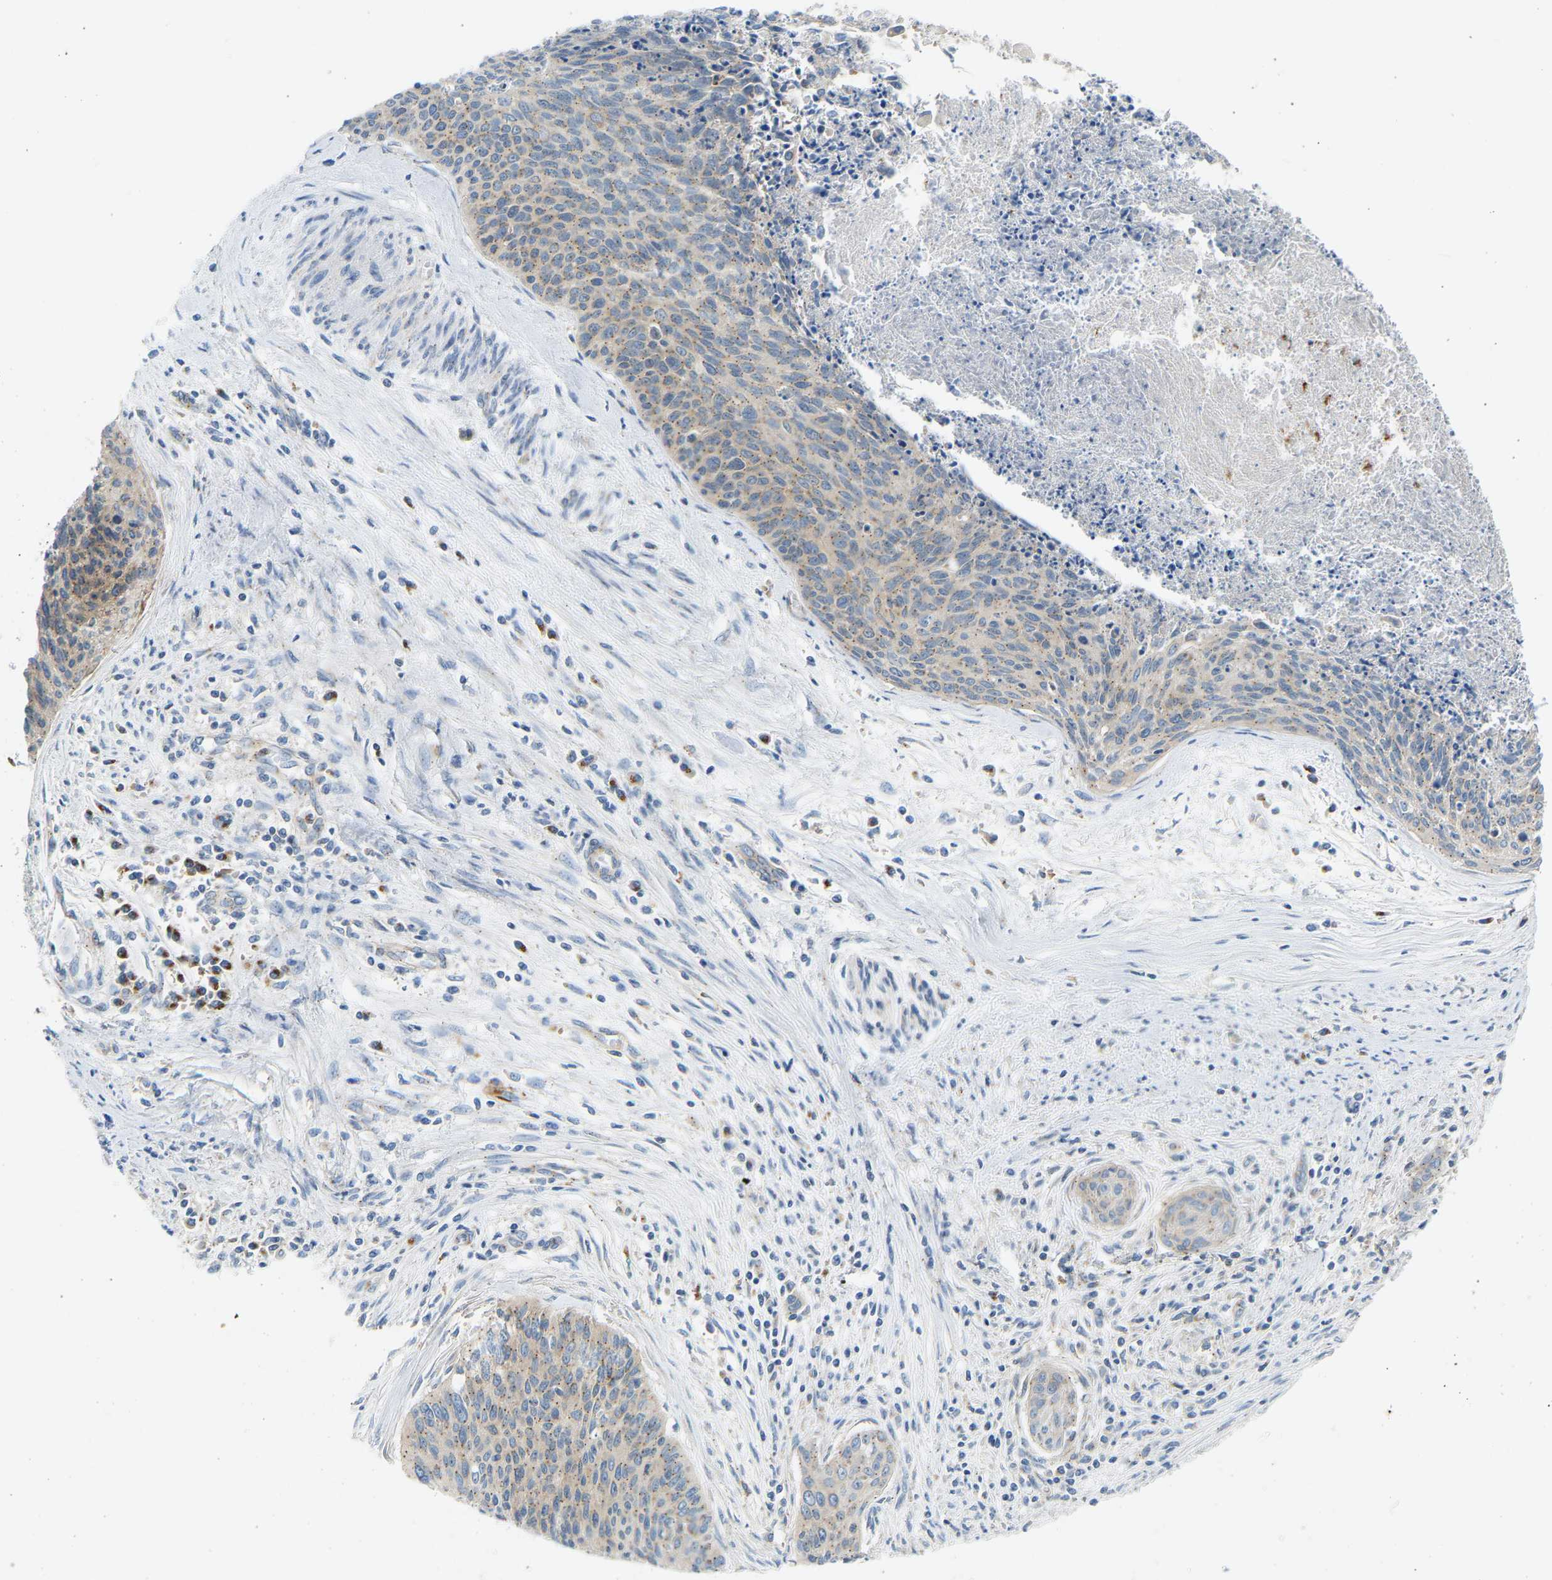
{"staining": {"intensity": "weak", "quantity": ">75%", "location": "cytoplasmic/membranous"}, "tissue": "cervical cancer", "cell_type": "Tumor cells", "image_type": "cancer", "snomed": [{"axis": "morphology", "description": "Squamous cell carcinoma, NOS"}, {"axis": "topography", "description": "Cervix"}], "caption": "A brown stain highlights weak cytoplasmic/membranous expression of a protein in cervical squamous cell carcinoma tumor cells. (IHC, brightfield microscopy, high magnification).", "gene": "TRIM50", "patient": {"sex": "female", "age": 55}}